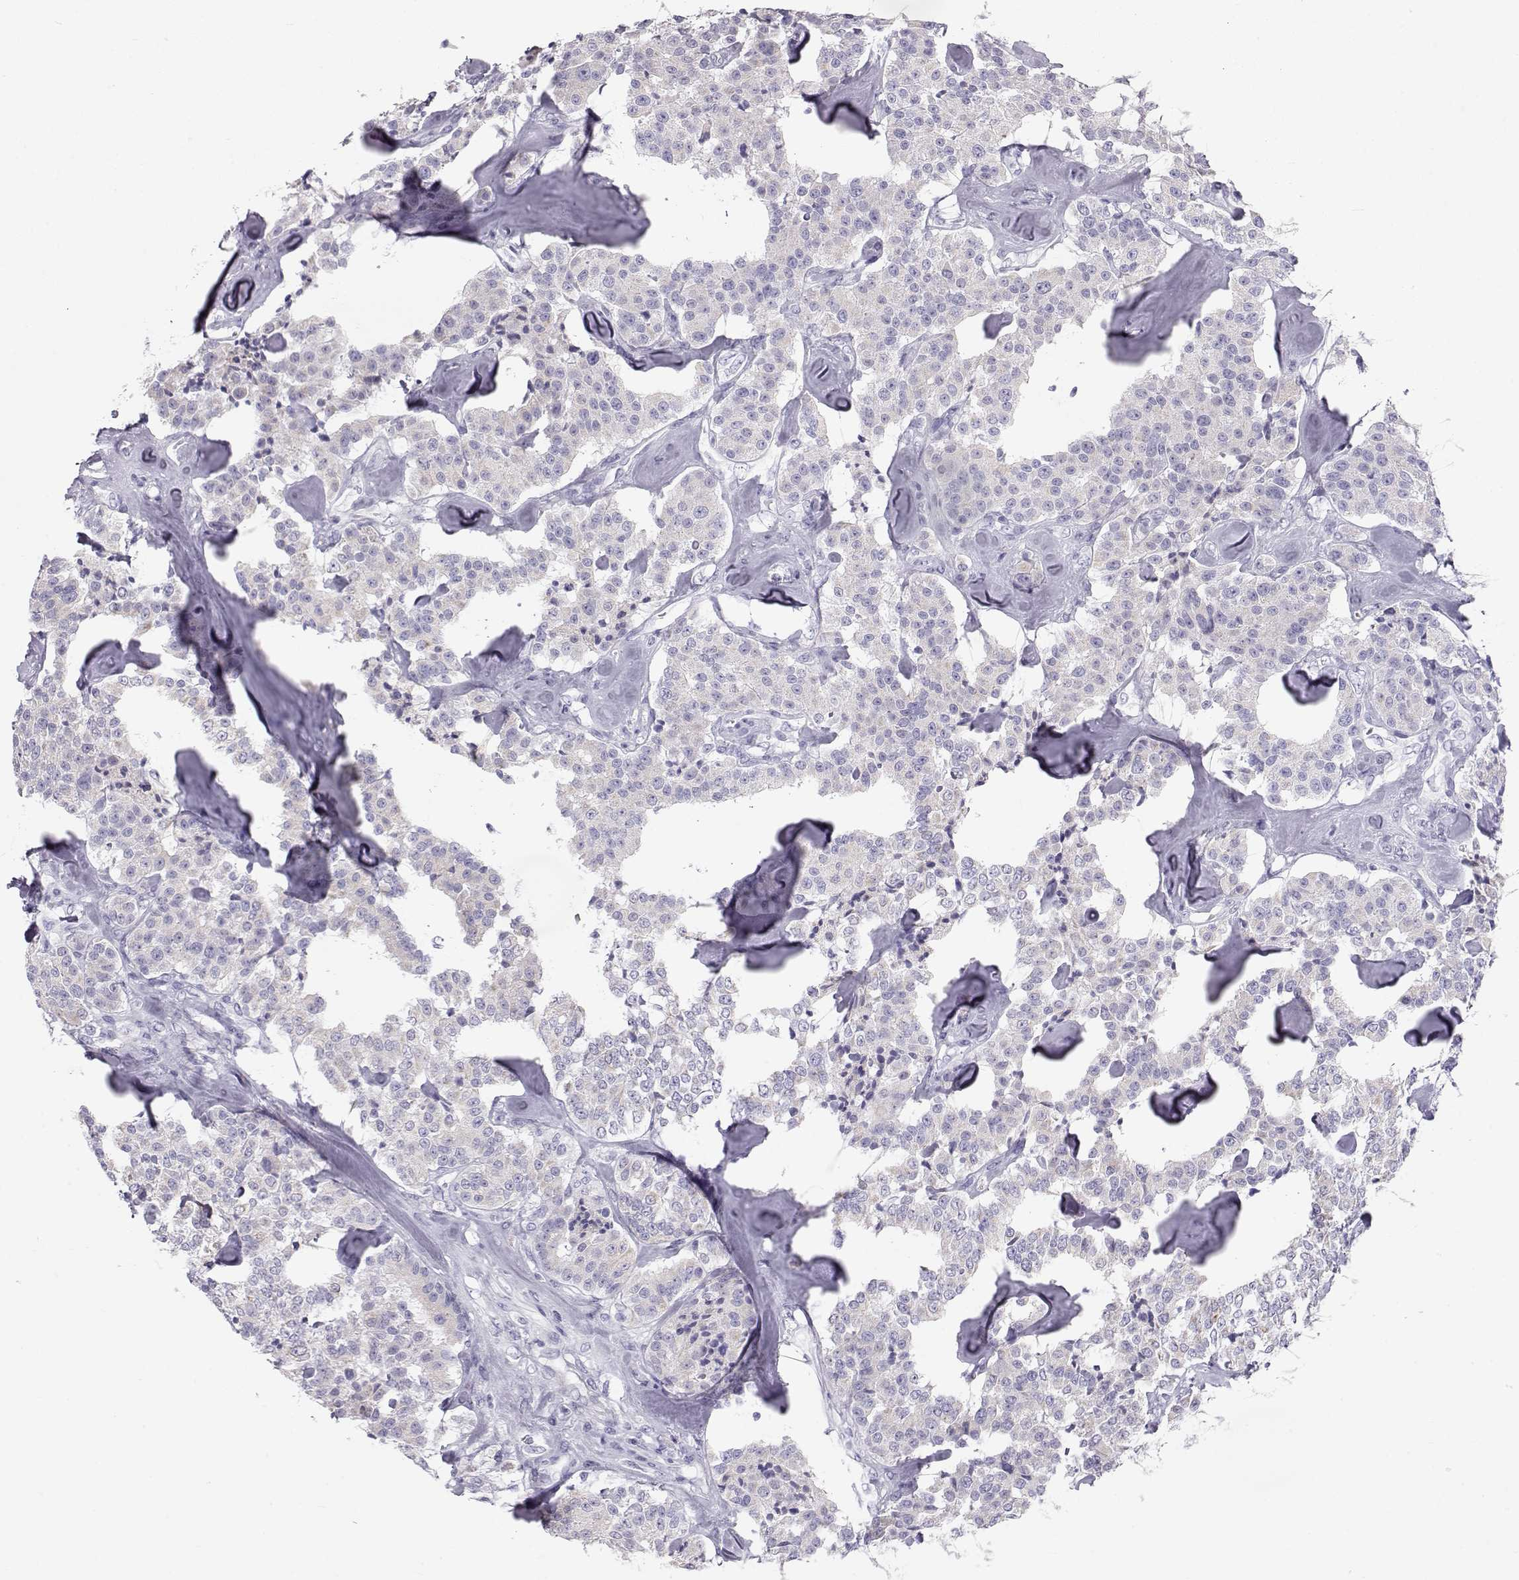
{"staining": {"intensity": "negative", "quantity": "none", "location": "none"}, "tissue": "carcinoid", "cell_type": "Tumor cells", "image_type": "cancer", "snomed": [{"axis": "morphology", "description": "Carcinoid, malignant, NOS"}, {"axis": "topography", "description": "Pancreas"}], "caption": "The immunohistochemistry micrograph has no significant staining in tumor cells of carcinoid (malignant) tissue.", "gene": "GPR26", "patient": {"sex": "male", "age": 41}}